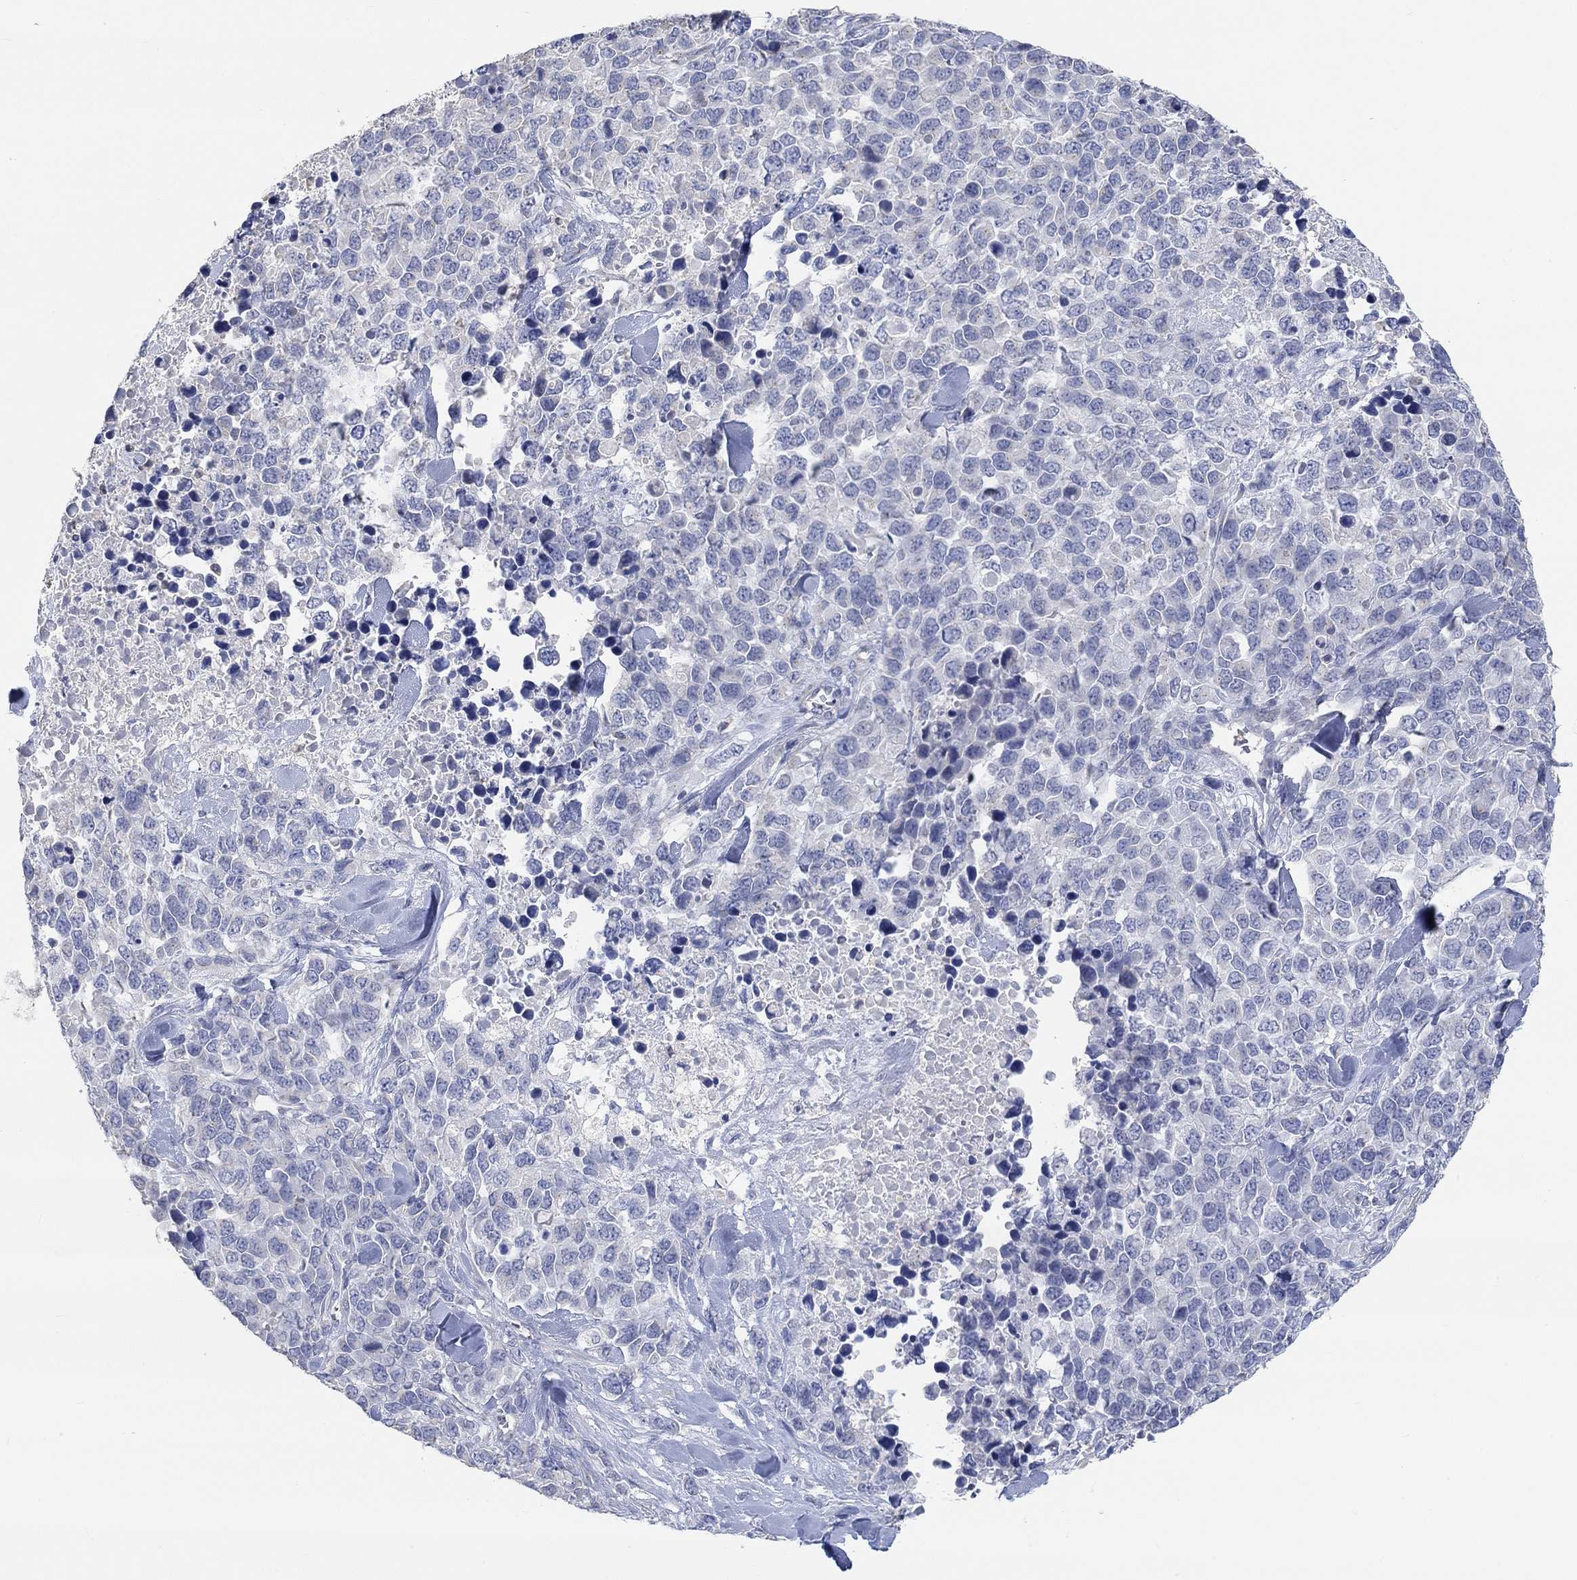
{"staining": {"intensity": "negative", "quantity": "none", "location": "none"}, "tissue": "melanoma", "cell_type": "Tumor cells", "image_type": "cancer", "snomed": [{"axis": "morphology", "description": "Malignant melanoma, Metastatic site"}, {"axis": "topography", "description": "Skin"}], "caption": "The image reveals no staining of tumor cells in malignant melanoma (metastatic site). (DAB immunohistochemistry, high magnification).", "gene": "NLRP14", "patient": {"sex": "male", "age": 84}}